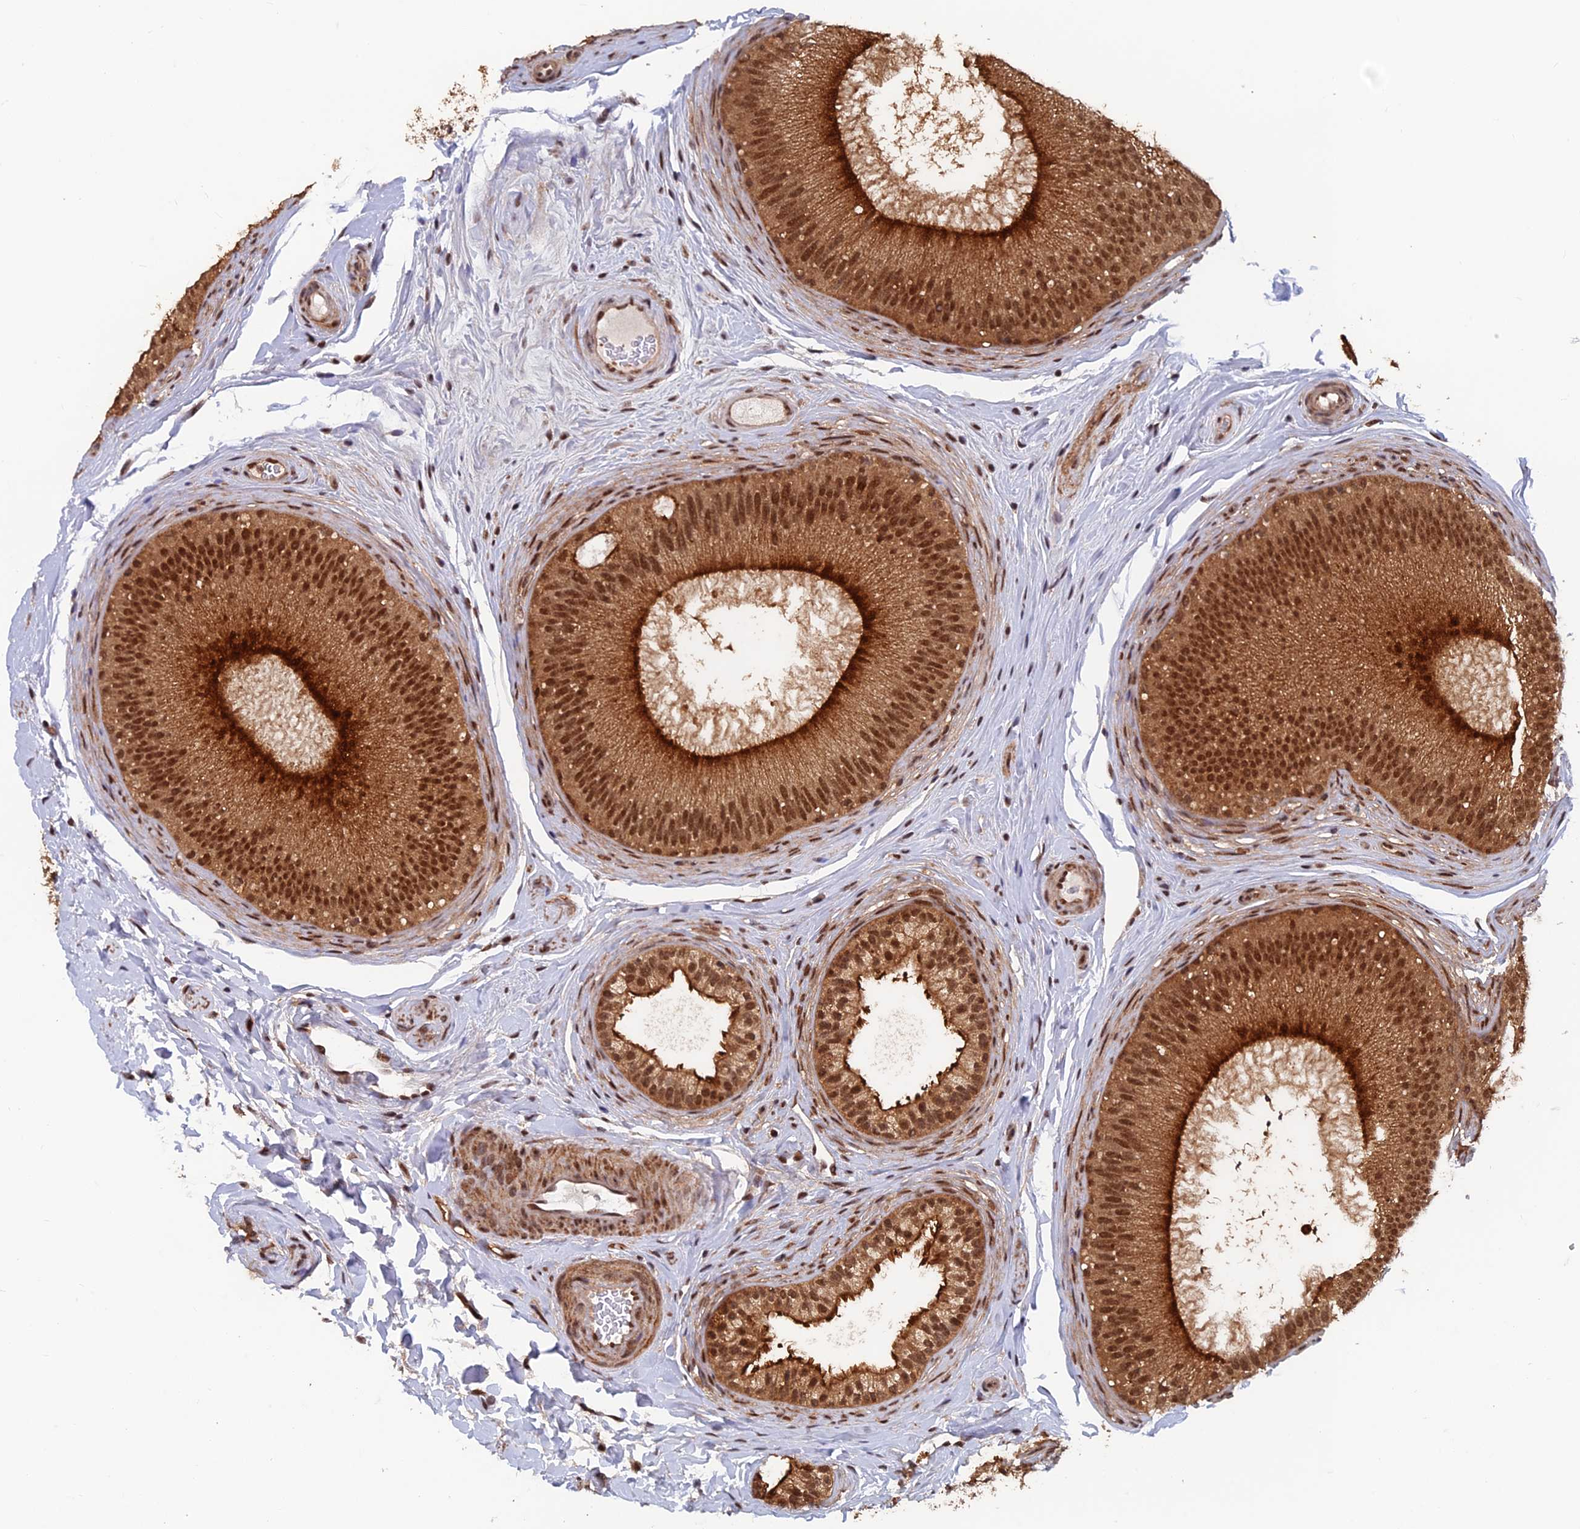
{"staining": {"intensity": "strong", "quantity": ">75%", "location": "cytoplasmic/membranous,nuclear"}, "tissue": "epididymis", "cell_type": "Glandular cells", "image_type": "normal", "snomed": [{"axis": "morphology", "description": "Normal tissue, NOS"}, {"axis": "topography", "description": "Epididymis"}], "caption": "About >75% of glandular cells in unremarkable epididymis reveal strong cytoplasmic/membranous,nuclear protein positivity as visualized by brown immunohistochemical staining.", "gene": "FAM53C", "patient": {"sex": "male", "age": 45}}